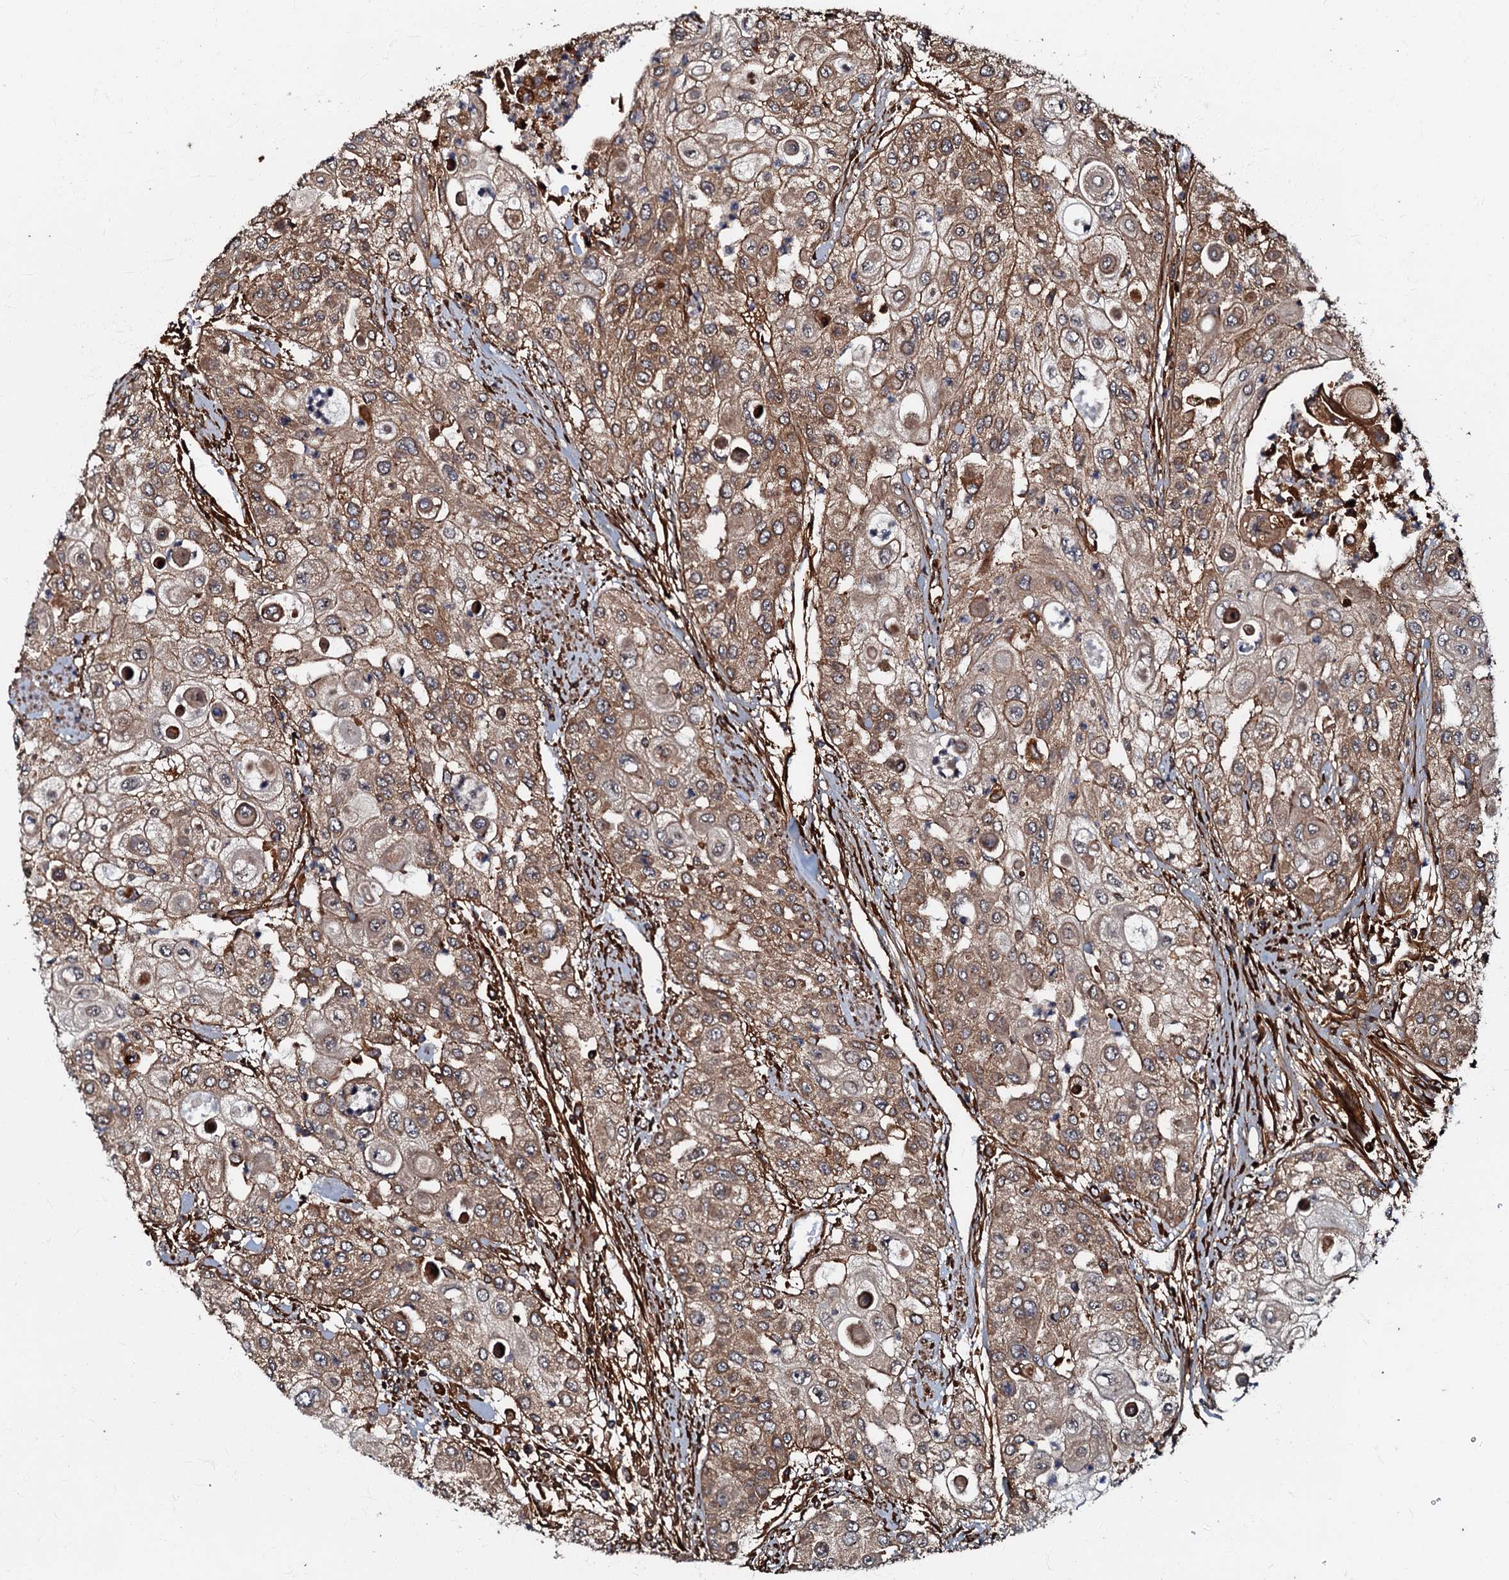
{"staining": {"intensity": "moderate", "quantity": ">75%", "location": "cytoplasmic/membranous"}, "tissue": "urothelial cancer", "cell_type": "Tumor cells", "image_type": "cancer", "snomed": [{"axis": "morphology", "description": "Urothelial carcinoma, High grade"}, {"axis": "topography", "description": "Urinary bladder"}], "caption": "Protein expression analysis of urothelial carcinoma (high-grade) shows moderate cytoplasmic/membranous positivity in approximately >75% of tumor cells.", "gene": "BLOC1S6", "patient": {"sex": "female", "age": 79}}